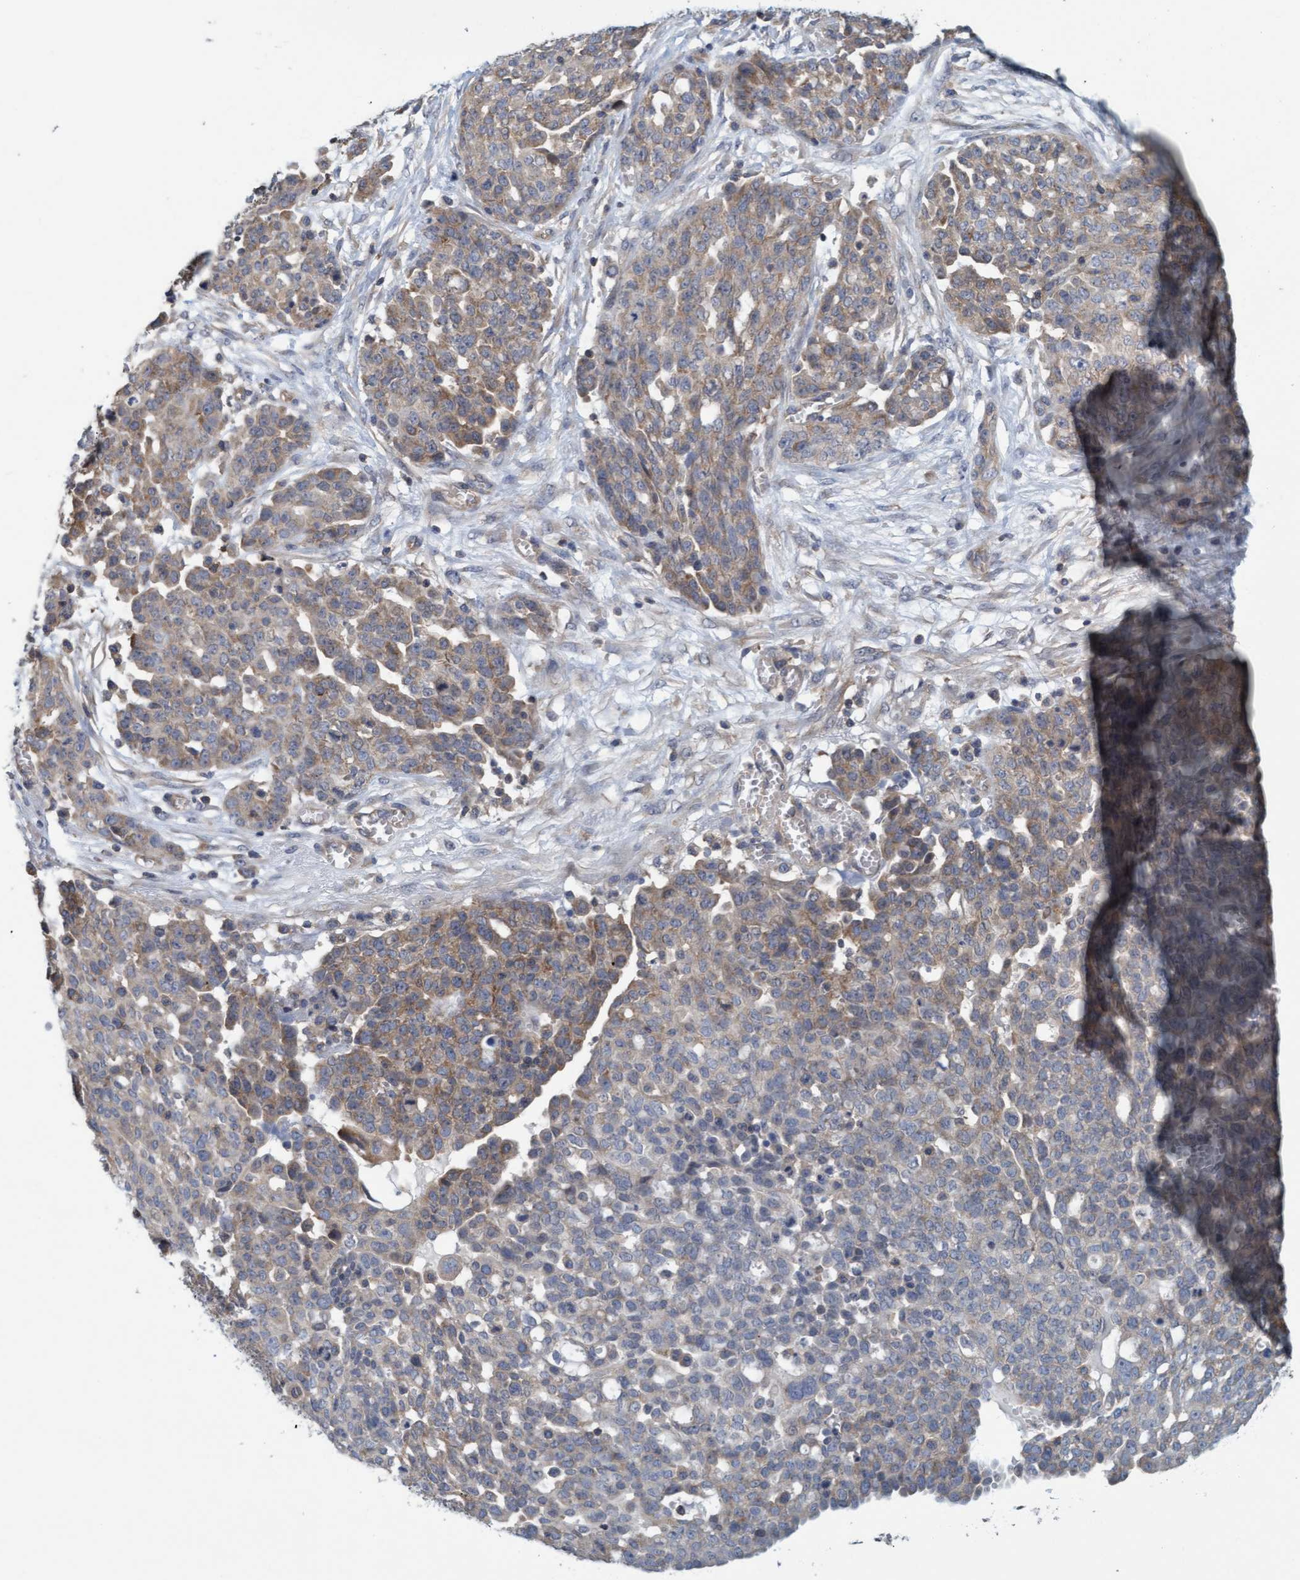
{"staining": {"intensity": "weak", "quantity": ">75%", "location": "cytoplasmic/membranous"}, "tissue": "ovarian cancer", "cell_type": "Tumor cells", "image_type": "cancer", "snomed": [{"axis": "morphology", "description": "Cystadenocarcinoma, serous, NOS"}, {"axis": "topography", "description": "Soft tissue"}, {"axis": "topography", "description": "Ovary"}], "caption": "Tumor cells demonstrate low levels of weak cytoplasmic/membranous positivity in approximately >75% of cells in ovarian serous cystadenocarcinoma. Nuclei are stained in blue.", "gene": "FXR2", "patient": {"sex": "female", "age": 57}}